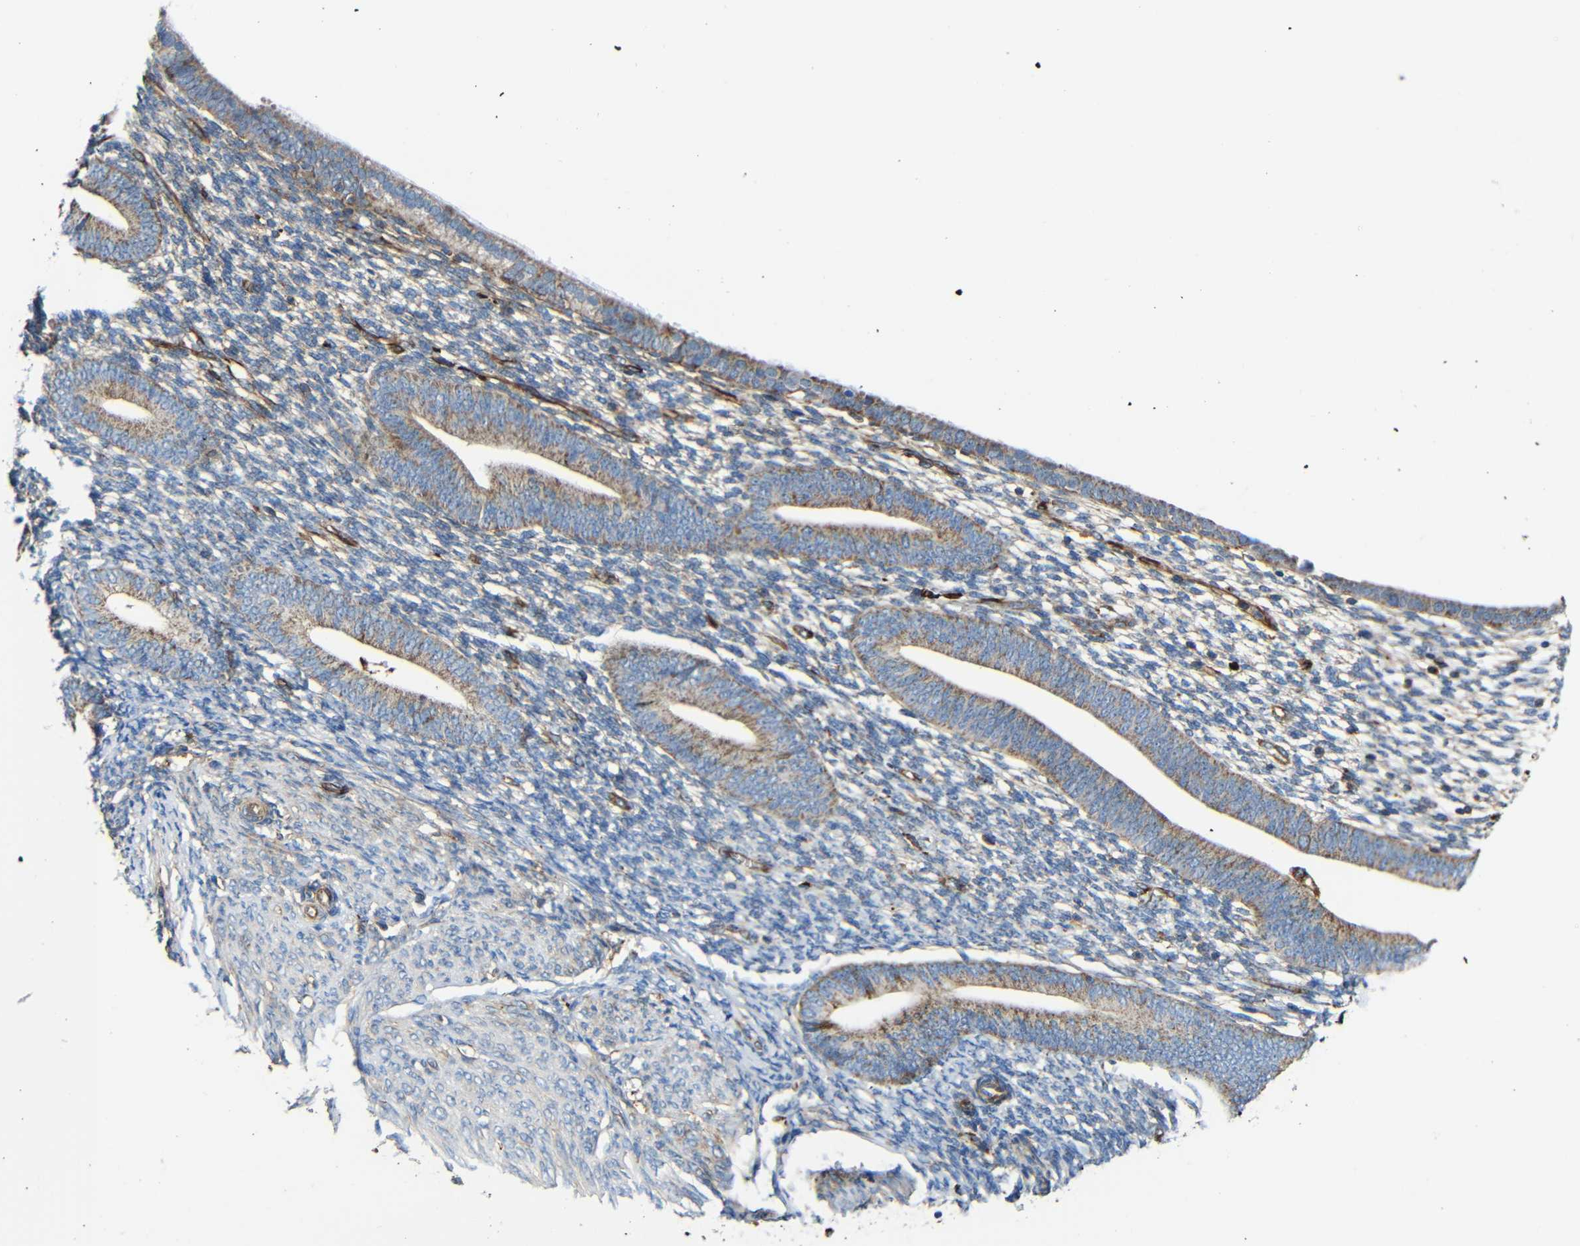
{"staining": {"intensity": "weak", "quantity": "25%-75%", "location": "cytoplasmic/membranous"}, "tissue": "endometrium", "cell_type": "Cells in endometrial stroma", "image_type": "normal", "snomed": [{"axis": "morphology", "description": "Normal tissue, NOS"}, {"axis": "topography", "description": "Endometrium"}], "caption": "Immunohistochemistry (IHC) staining of unremarkable endometrium, which shows low levels of weak cytoplasmic/membranous staining in approximately 25%-75% of cells in endometrial stroma indicating weak cytoplasmic/membranous protein staining. The staining was performed using DAB (brown) for protein detection and nuclei were counterstained in hematoxylin (blue).", "gene": "IGSF10", "patient": {"sex": "female", "age": 57}}